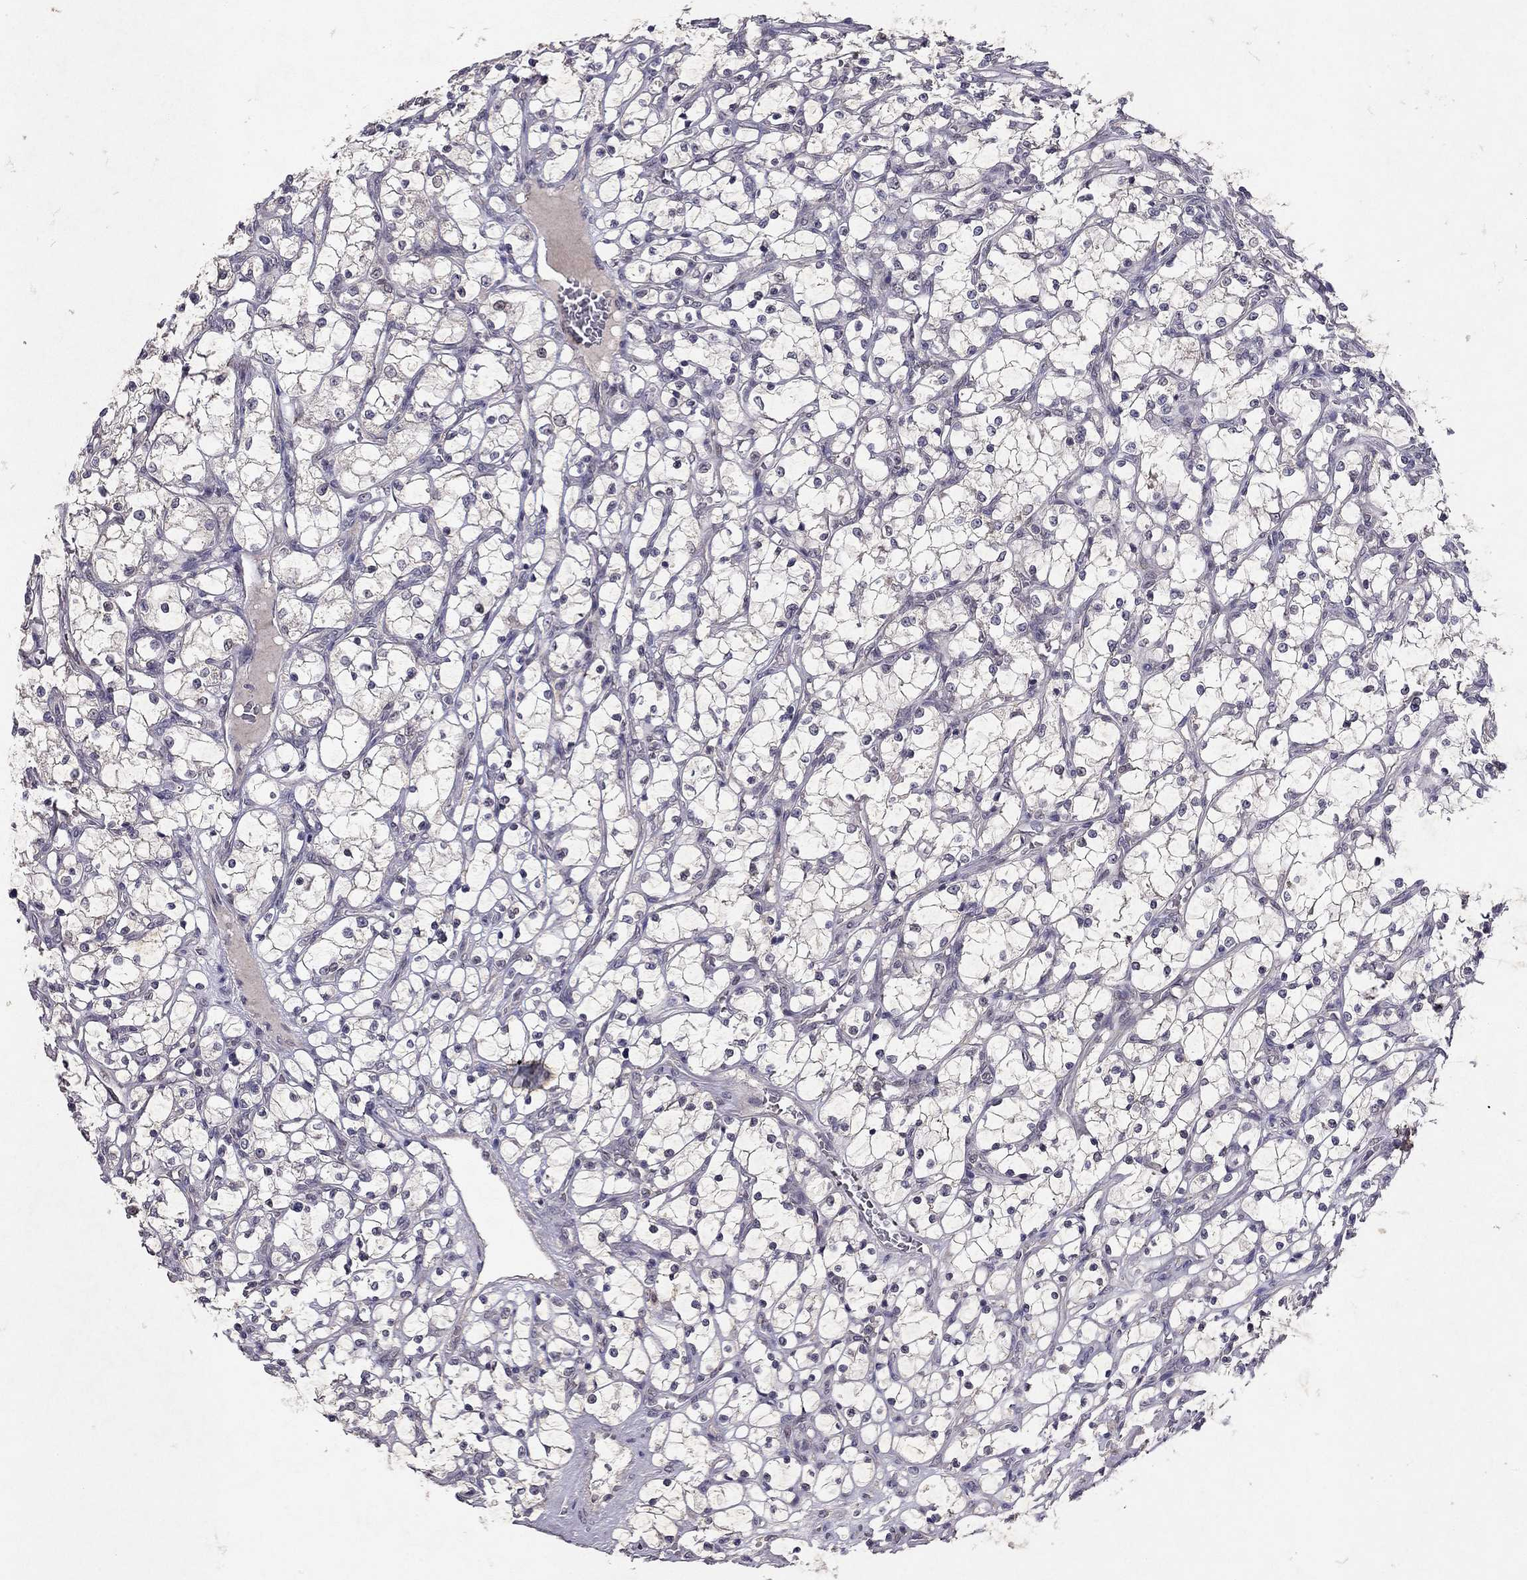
{"staining": {"intensity": "negative", "quantity": "none", "location": "none"}, "tissue": "renal cancer", "cell_type": "Tumor cells", "image_type": "cancer", "snomed": [{"axis": "morphology", "description": "Adenocarcinoma, NOS"}, {"axis": "topography", "description": "Kidney"}], "caption": "The immunohistochemistry (IHC) photomicrograph has no significant staining in tumor cells of adenocarcinoma (renal) tissue. (Stains: DAB IHC with hematoxylin counter stain, Microscopy: brightfield microscopy at high magnification).", "gene": "ESR2", "patient": {"sex": "female", "age": 69}}